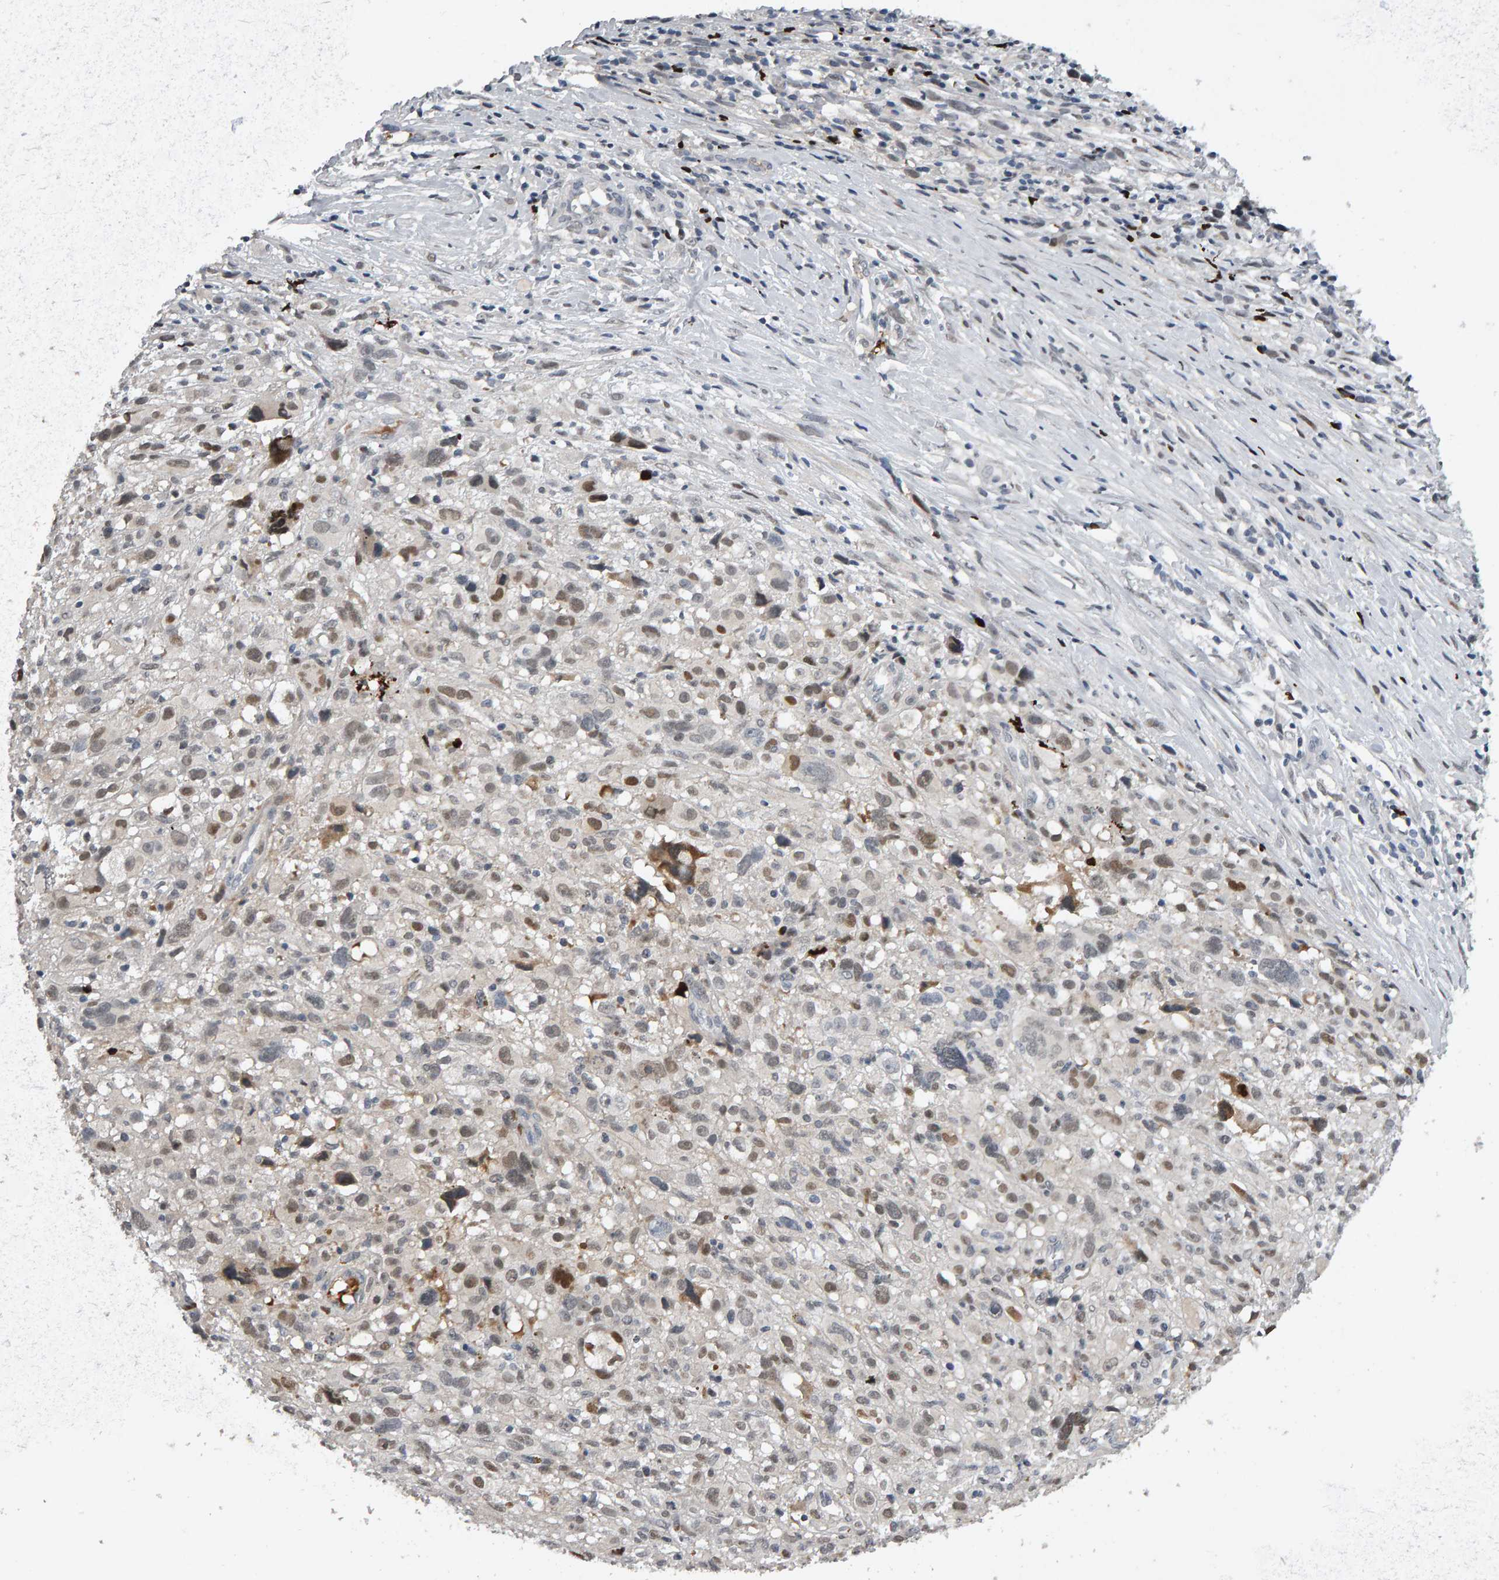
{"staining": {"intensity": "weak", "quantity": ">75%", "location": "nuclear"}, "tissue": "melanoma", "cell_type": "Tumor cells", "image_type": "cancer", "snomed": [{"axis": "morphology", "description": "Malignant melanoma, NOS"}, {"axis": "topography", "description": "Skin"}], "caption": "Melanoma stained for a protein shows weak nuclear positivity in tumor cells.", "gene": "IPO8", "patient": {"sex": "female", "age": 55}}